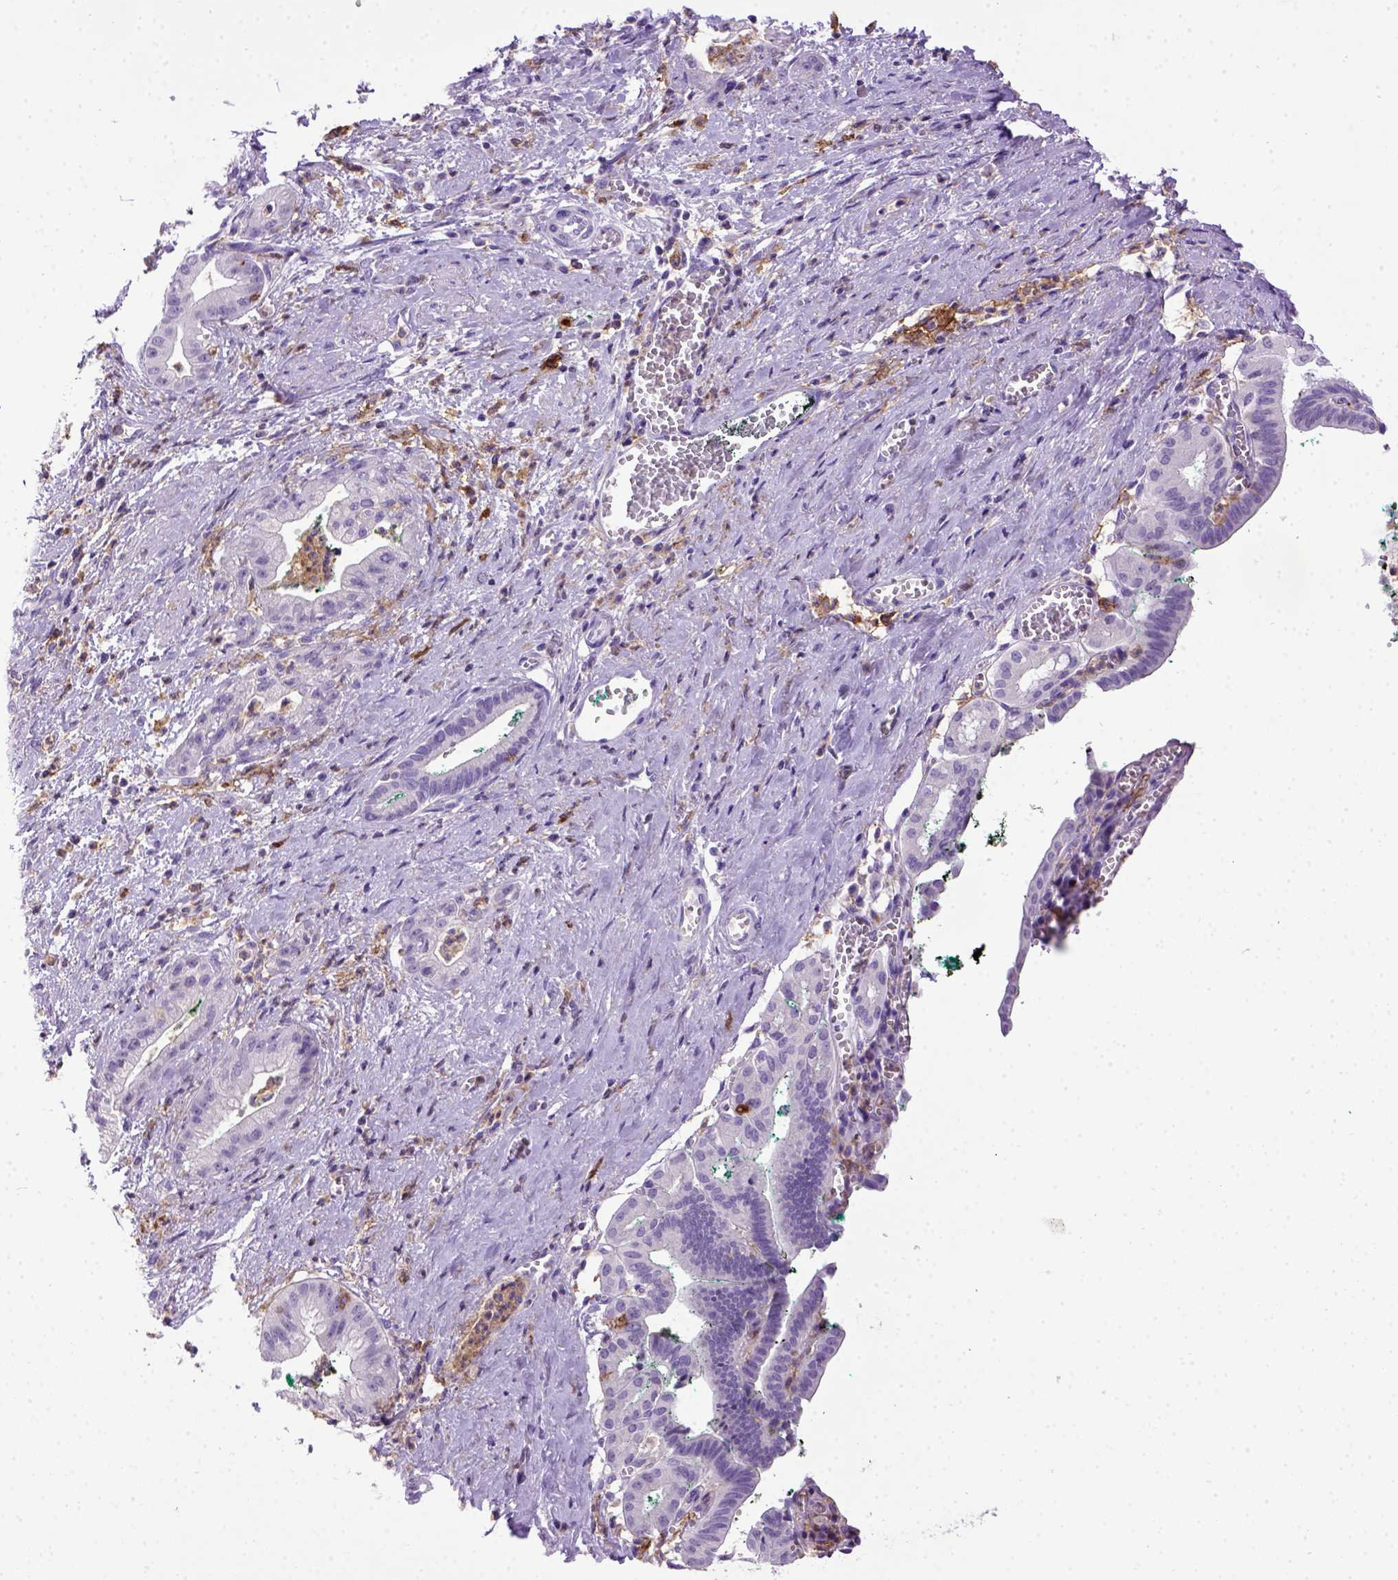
{"staining": {"intensity": "negative", "quantity": "none", "location": "none"}, "tissue": "pancreatic cancer", "cell_type": "Tumor cells", "image_type": "cancer", "snomed": [{"axis": "morphology", "description": "Normal tissue, NOS"}, {"axis": "morphology", "description": "Adenocarcinoma, NOS"}, {"axis": "topography", "description": "Lymph node"}, {"axis": "topography", "description": "Pancreas"}], "caption": "The histopathology image shows no staining of tumor cells in pancreatic cancer.", "gene": "ITGAX", "patient": {"sex": "female", "age": 58}}